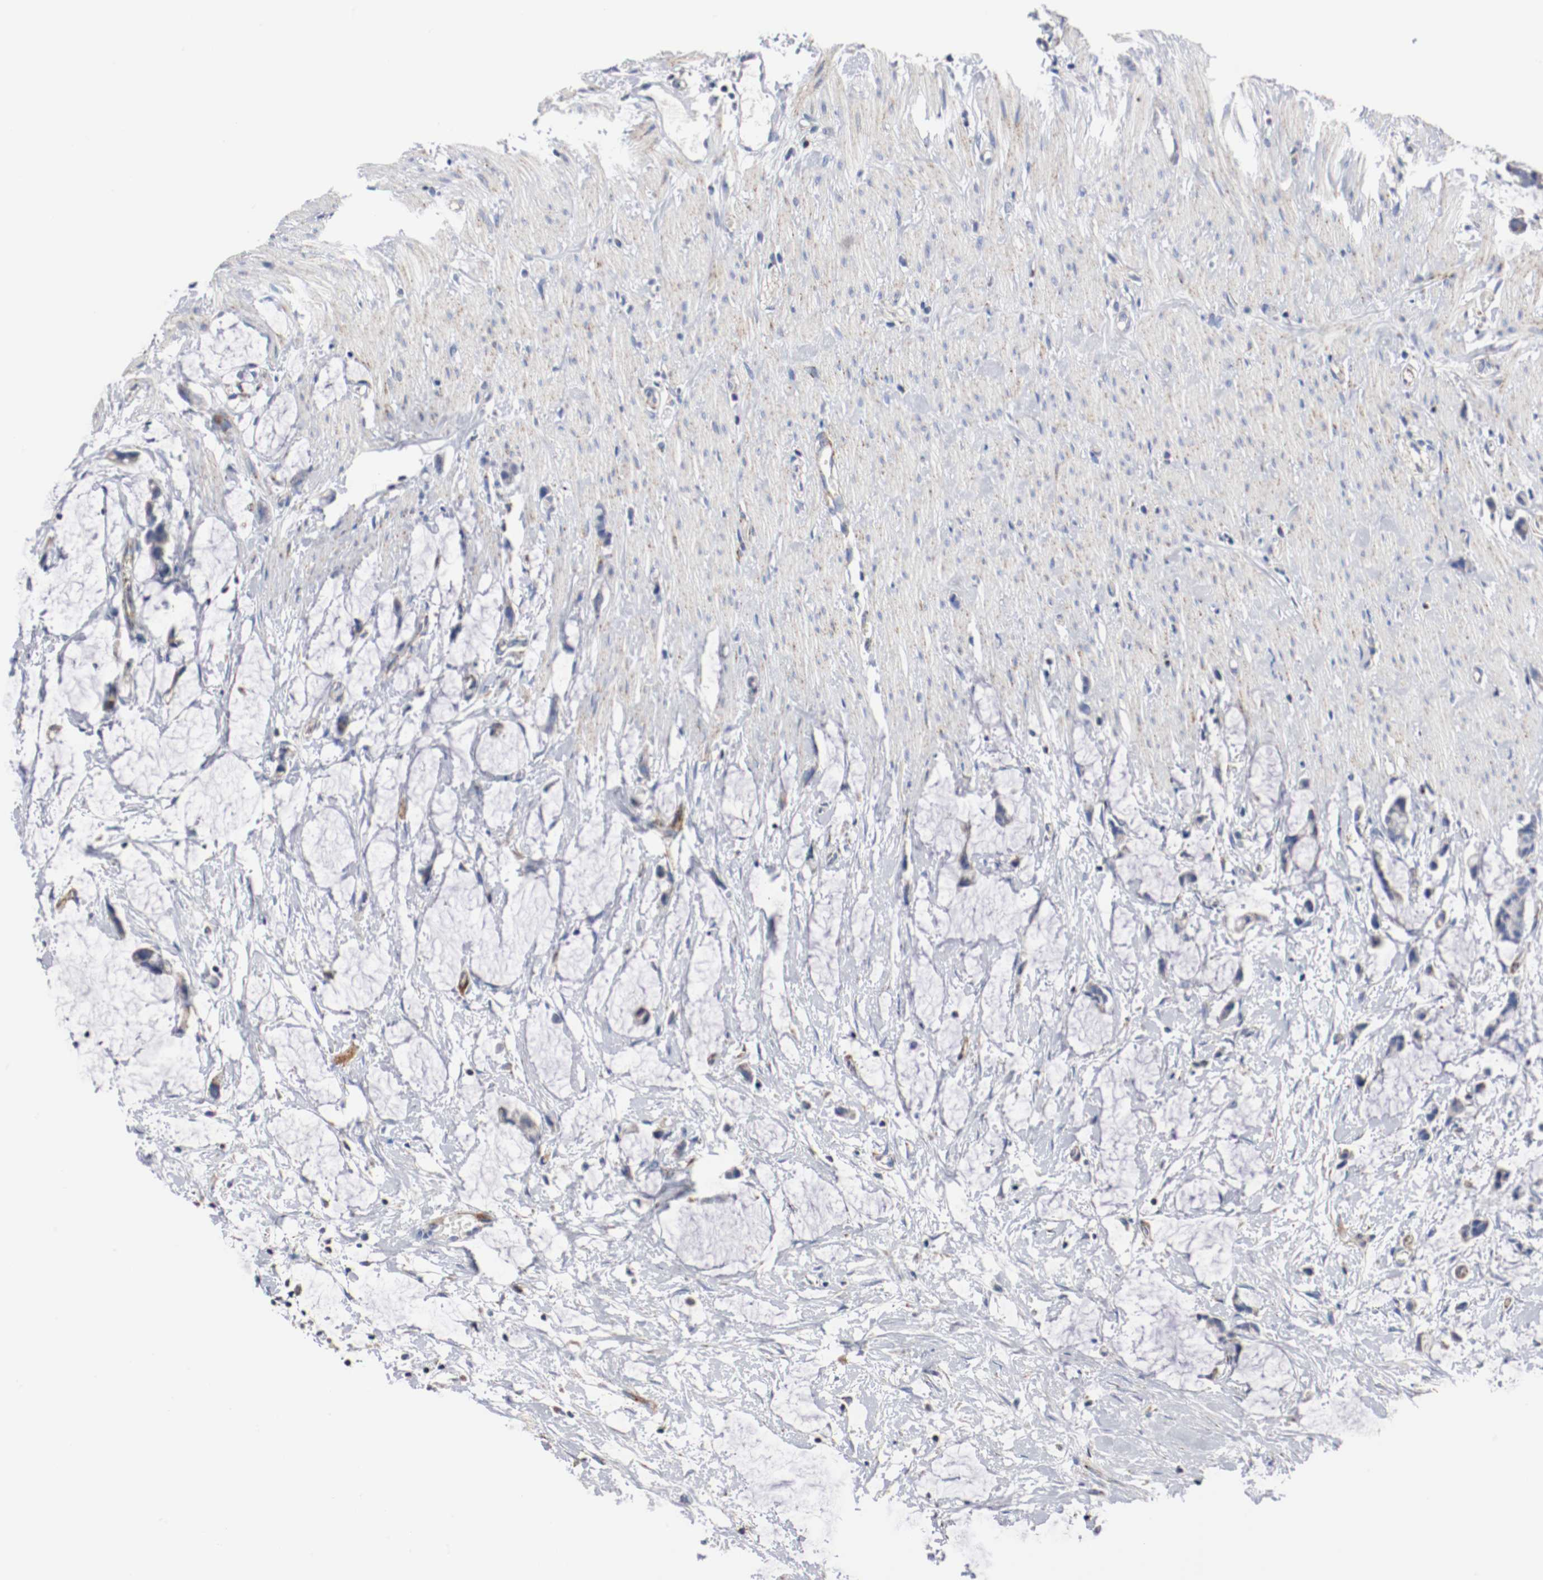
{"staining": {"intensity": "weak", "quantity": "25%-75%", "location": "cytoplasmic/membranous"}, "tissue": "colorectal cancer", "cell_type": "Tumor cells", "image_type": "cancer", "snomed": [{"axis": "morphology", "description": "Adenocarcinoma, NOS"}, {"axis": "topography", "description": "Colon"}], "caption": "A histopathology image of human adenocarcinoma (colorectal) stained for a protein reveals weak cytoplasmic/membranous brown staining in tumor cells.", "gene": "TUBD1", "patient": {"sex": "male", "age": 14}}